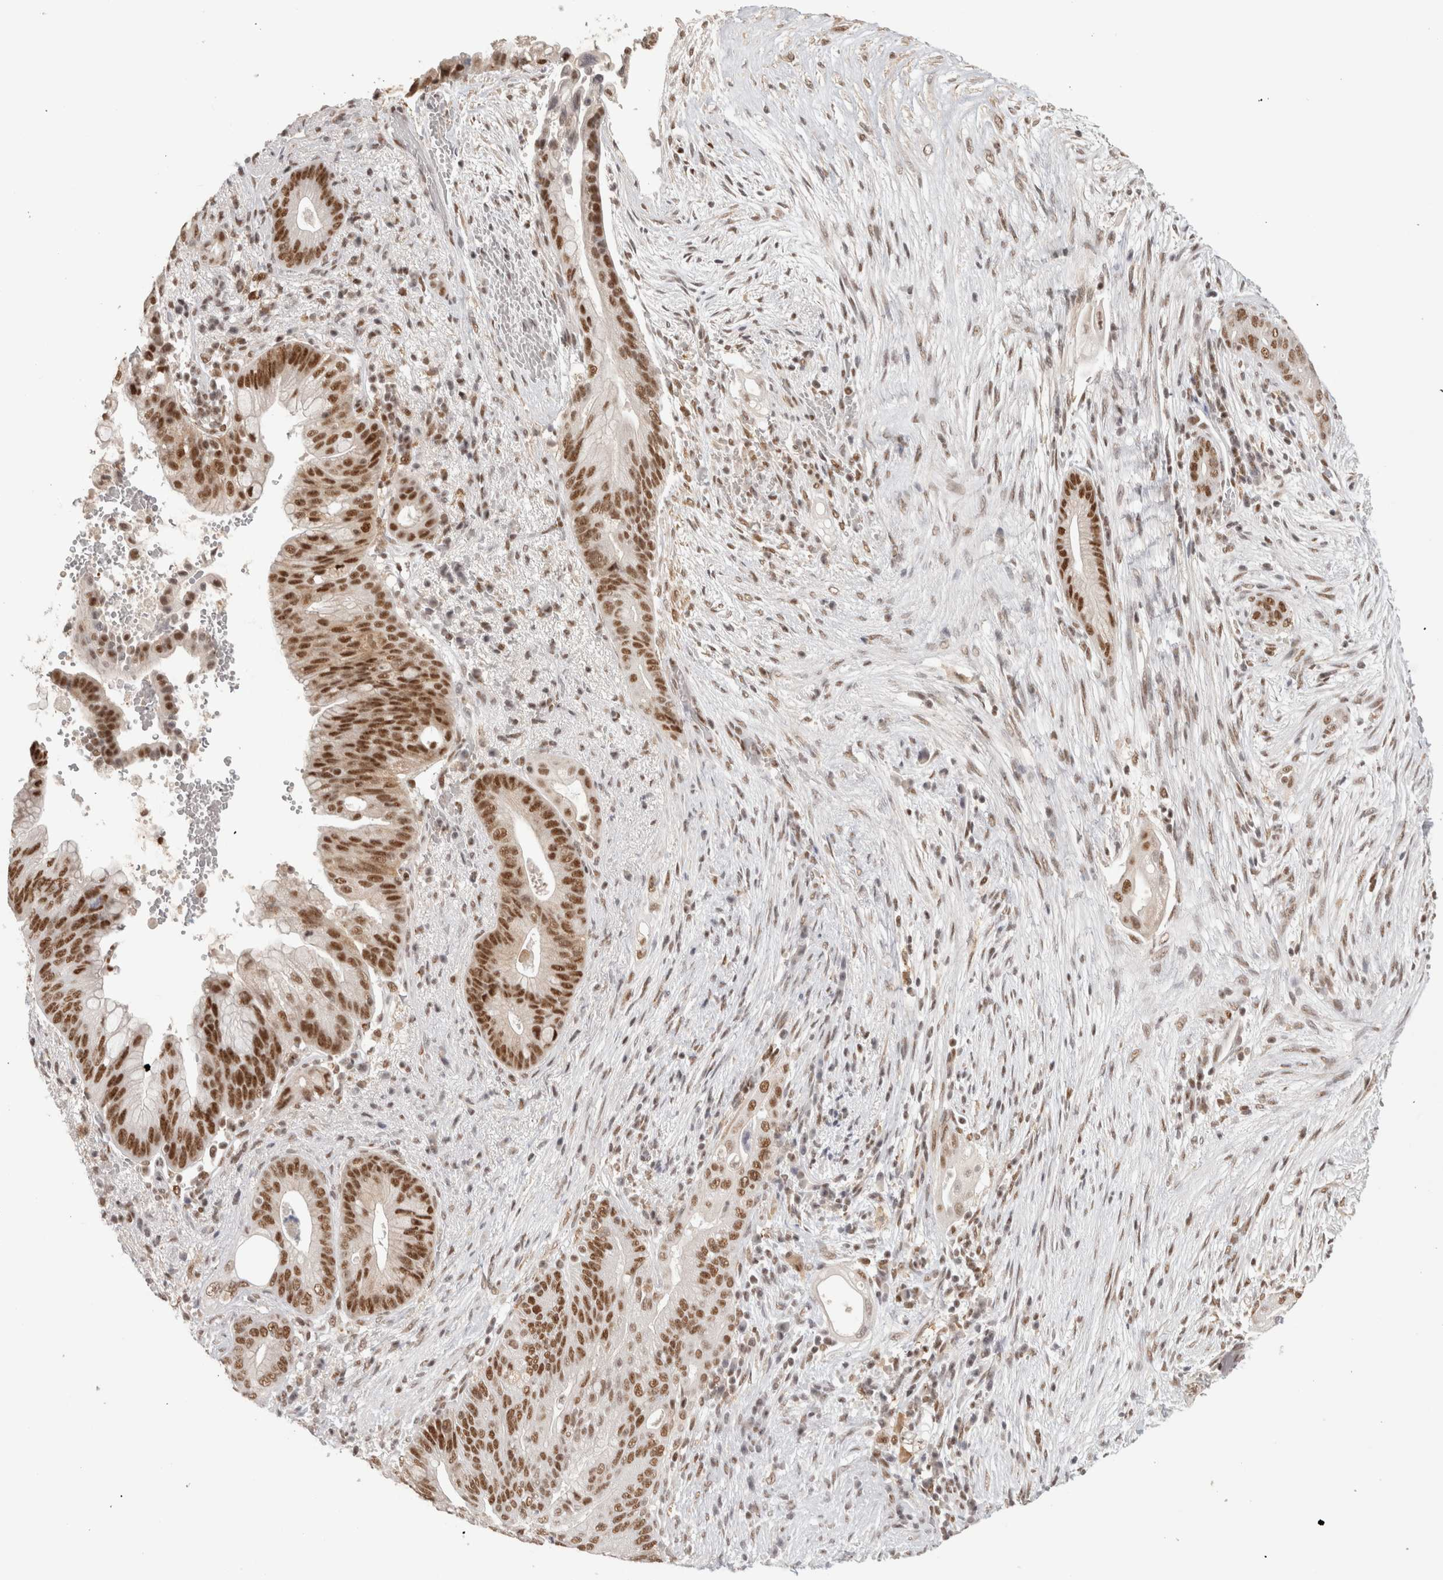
{"staining": {"intensity": "strong", "quantity": "25%-75%", "location": "nuclear"}, "tissue": "pancreatic cancer", "cell_type": "Tumor cells", "image_type": "cancer", "snomed": [{"axis": "morphology", "description": "Adenocarcinoma, NOS"}, {"axis": "topography", "description": "Pancreas"}], "caption": "Pancreatic adenocarcinoma tissue shows strong nuclear positivity in about 25%-75% of tumor cells, visualized by immunohistochemistry.", "gene": "ZNF830", "patient": {"sex": "male", "age": 53}}